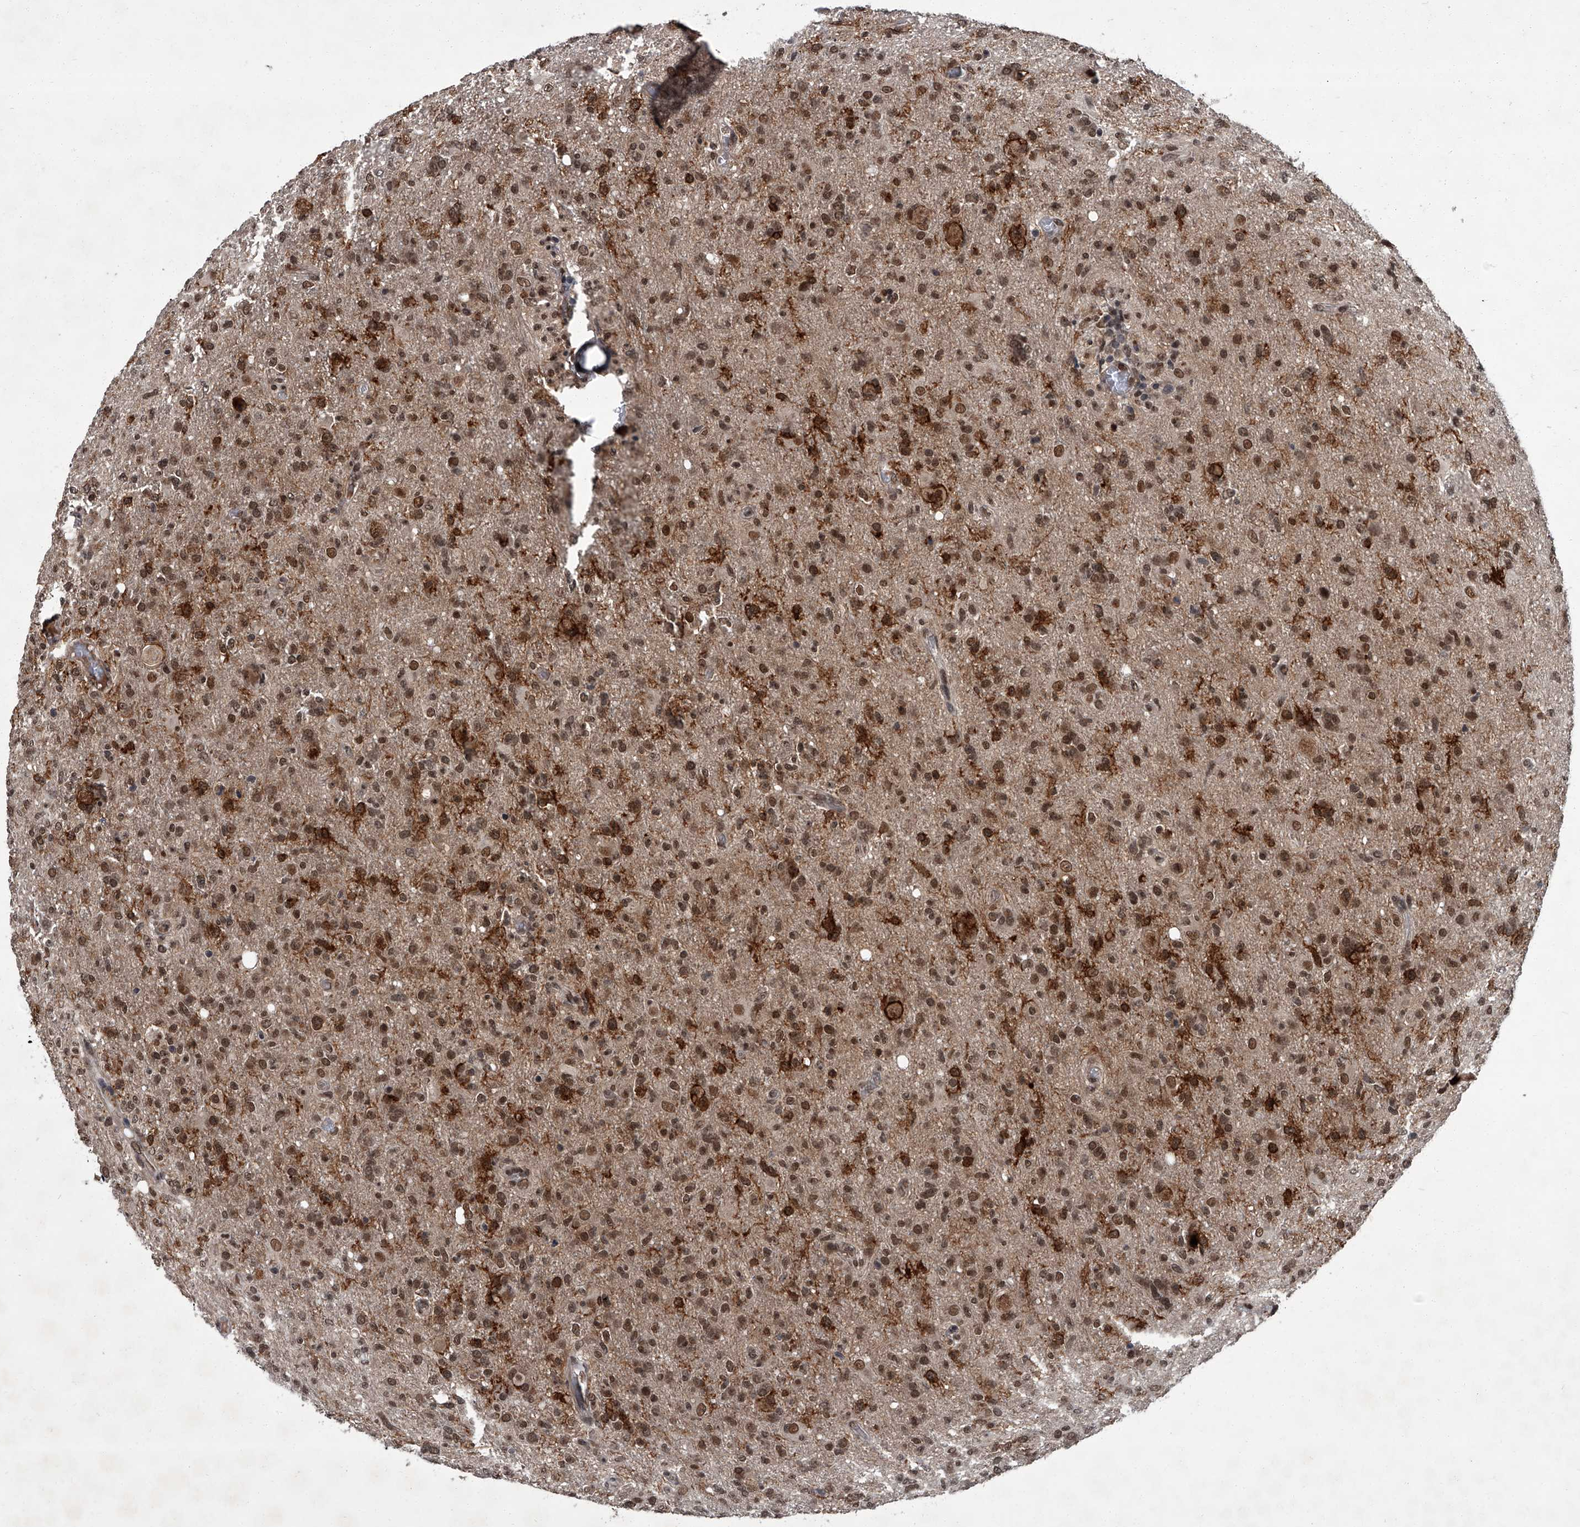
{"staining": {"intensity": "moderate", "quantity": ">75%", "location": "nuclear"}, "tissue": "glioma", "cell_type": "Tumor cells", "image_type": "cancer", "snomed": [{"axis": "morphology", "description": "Glioma, malignant, High grade"}, {"axis": "topography", "description": "Brain"}], "caption": "Immunohistochemistry (IHC) of glioma exhibits medium levels of moderate nuclear positivity in approximately >75% of tumor cells.", "gene": "ZNF518B", "patient": {"sex": "female", "age": 57}}